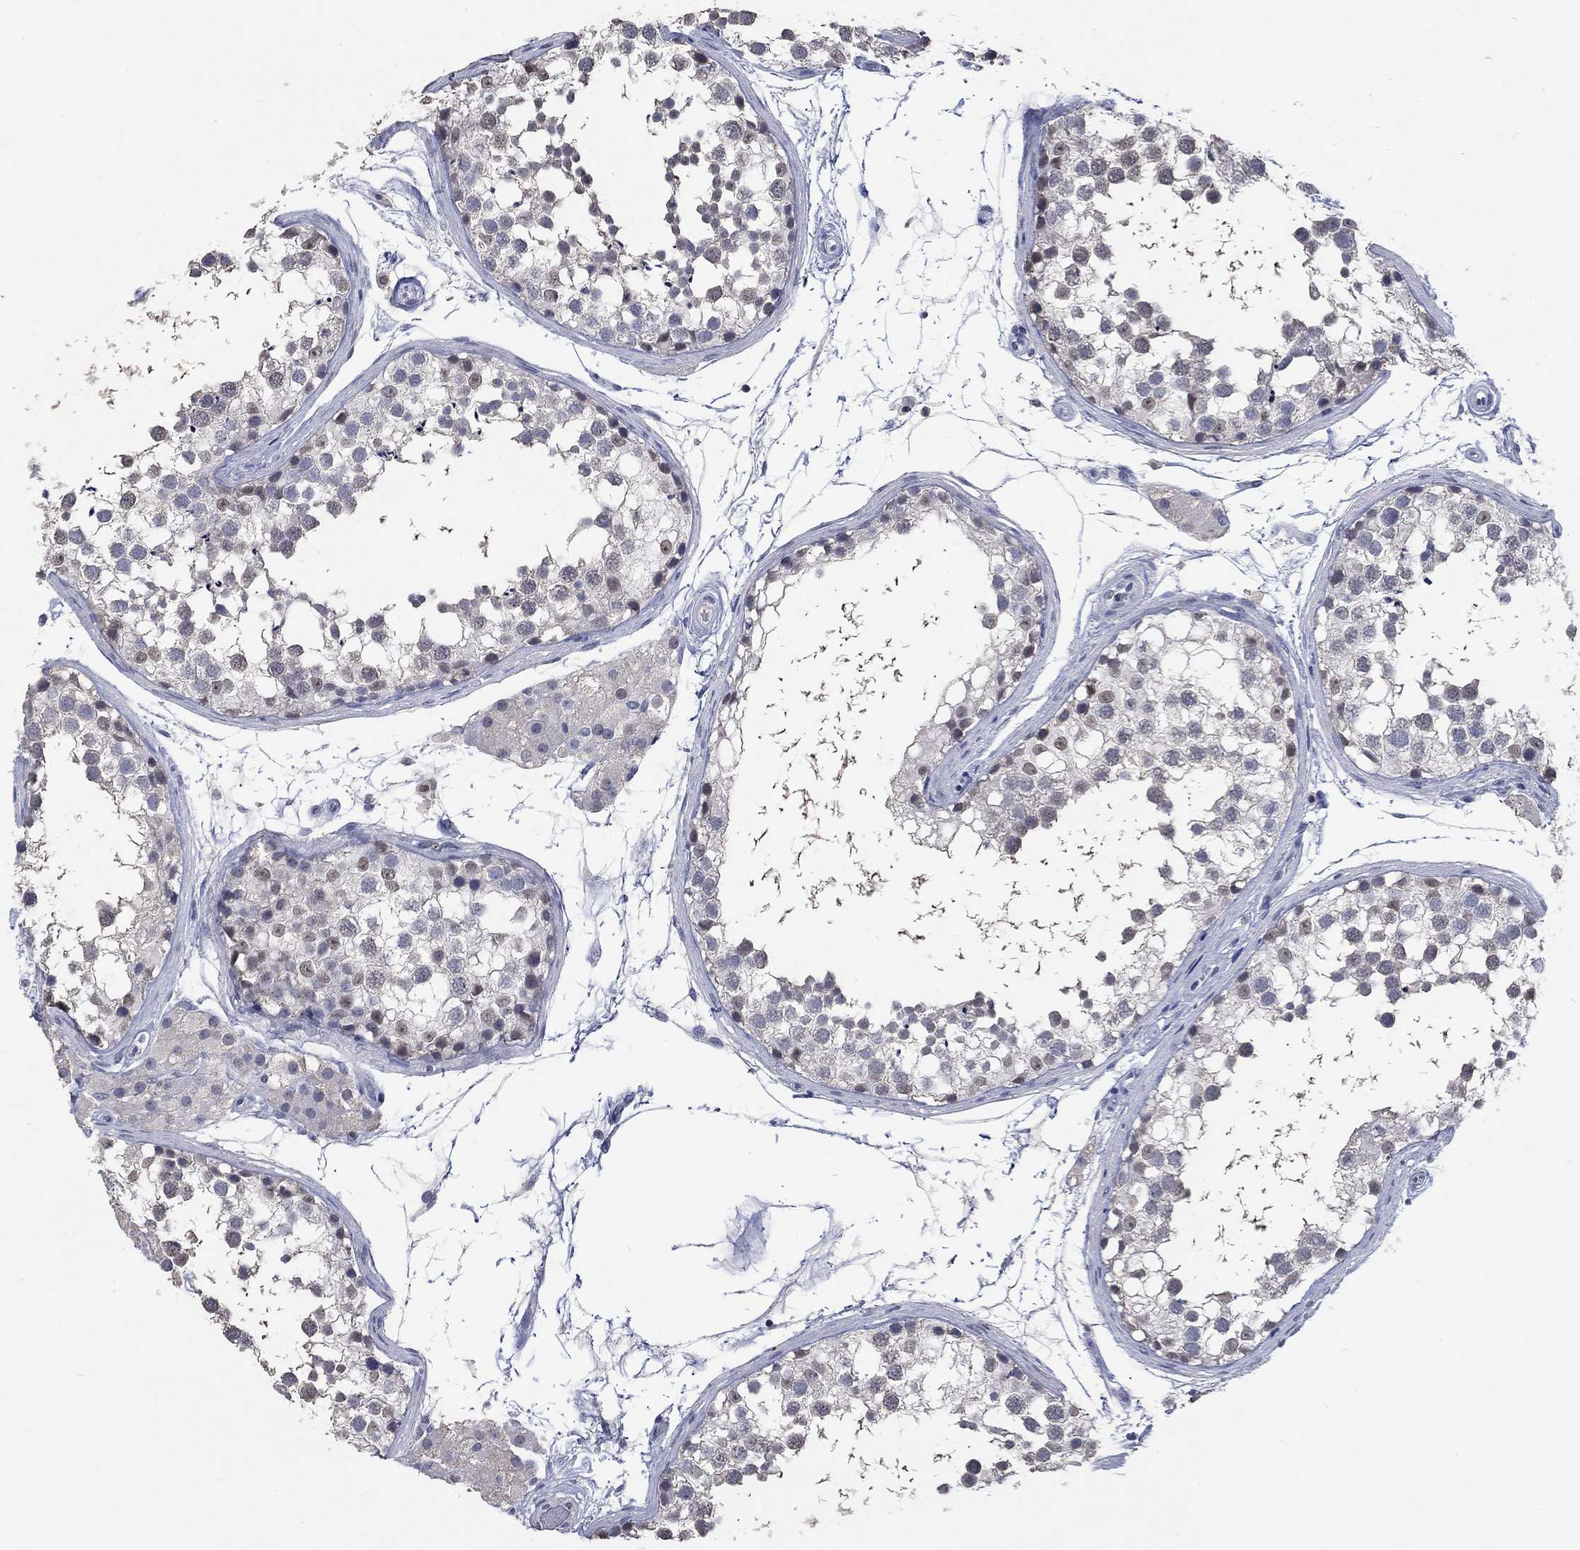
{"staining": {"intensity": "negative", "quantity": "none", "location": "none"}, "tissue": "testis", "cell_type": "Cells in seminiferous ducts", "image_type": "normal", "snomed": [{"axis": "morphology", "description": "Normal tissue, NOS"}, {"axis": "morphology", "description": "Seminoma, NOS"}, {"axis": "topography", "description": "Testis"}], "caption": "Histopathology image shows no protein expression in cells in seminiferous ducts of normal testis.", "gene": "ZBTB18", "patient": {"sex": "male", "age": 65}}